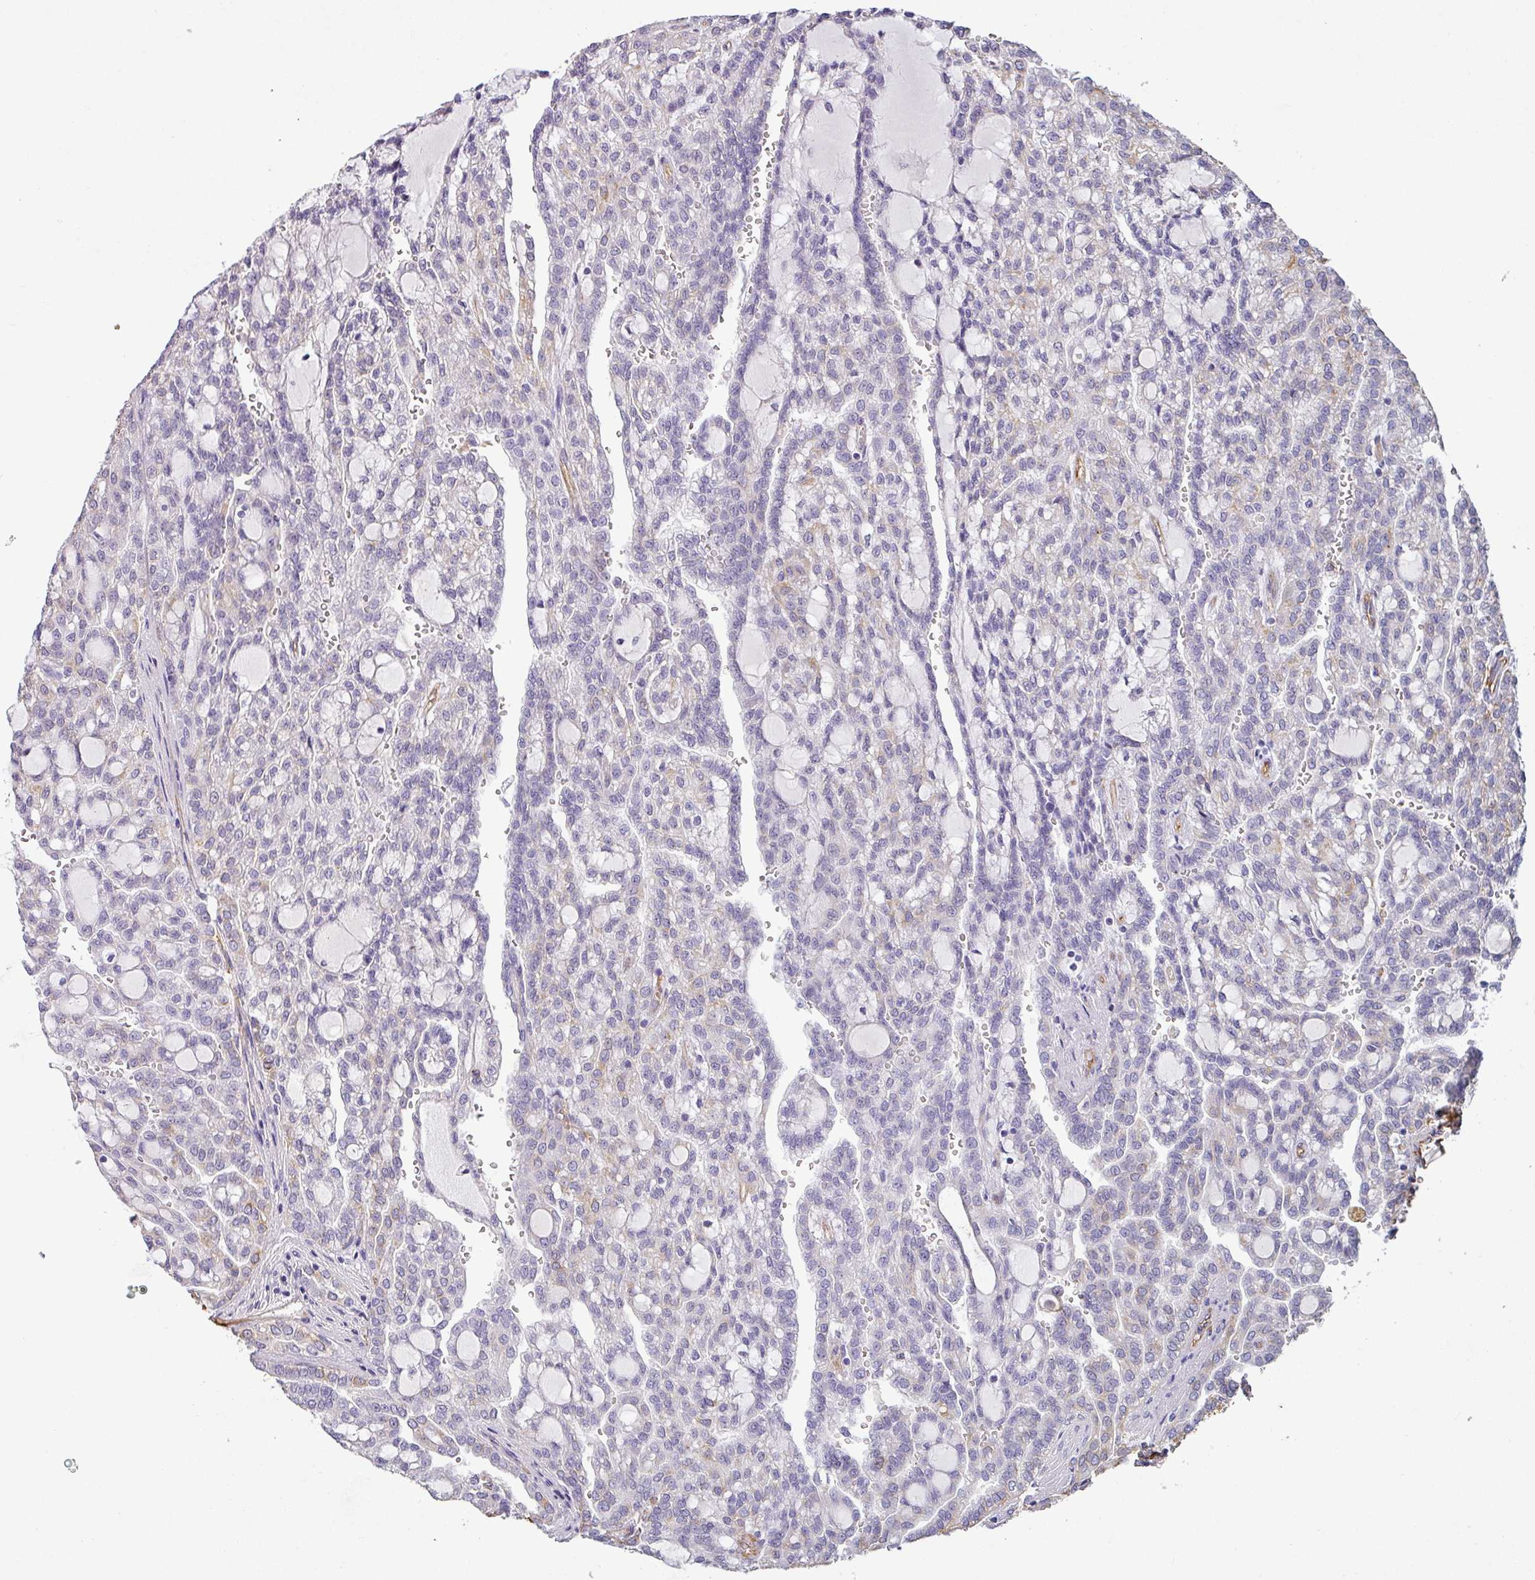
{"staining": {"intensity": "weak", "quantity": "<25%", "location": "cytoplasmic/membranous"}, "tissue": "renal cancer", "cell_type": "Tumor cells", "image_type": "cancer", "snomed": [{"axis": "morphology", "description": "Adenocarcinoma, NOS"}, {"axis": "topography", "description": "Kidney"}], "caption": "Immunohistochemical staining of human renal cancer exhibits no significant positivity in tumor cells.", "gene": "ZNF280C", "patient": {"sex": "male", "age": 63}}